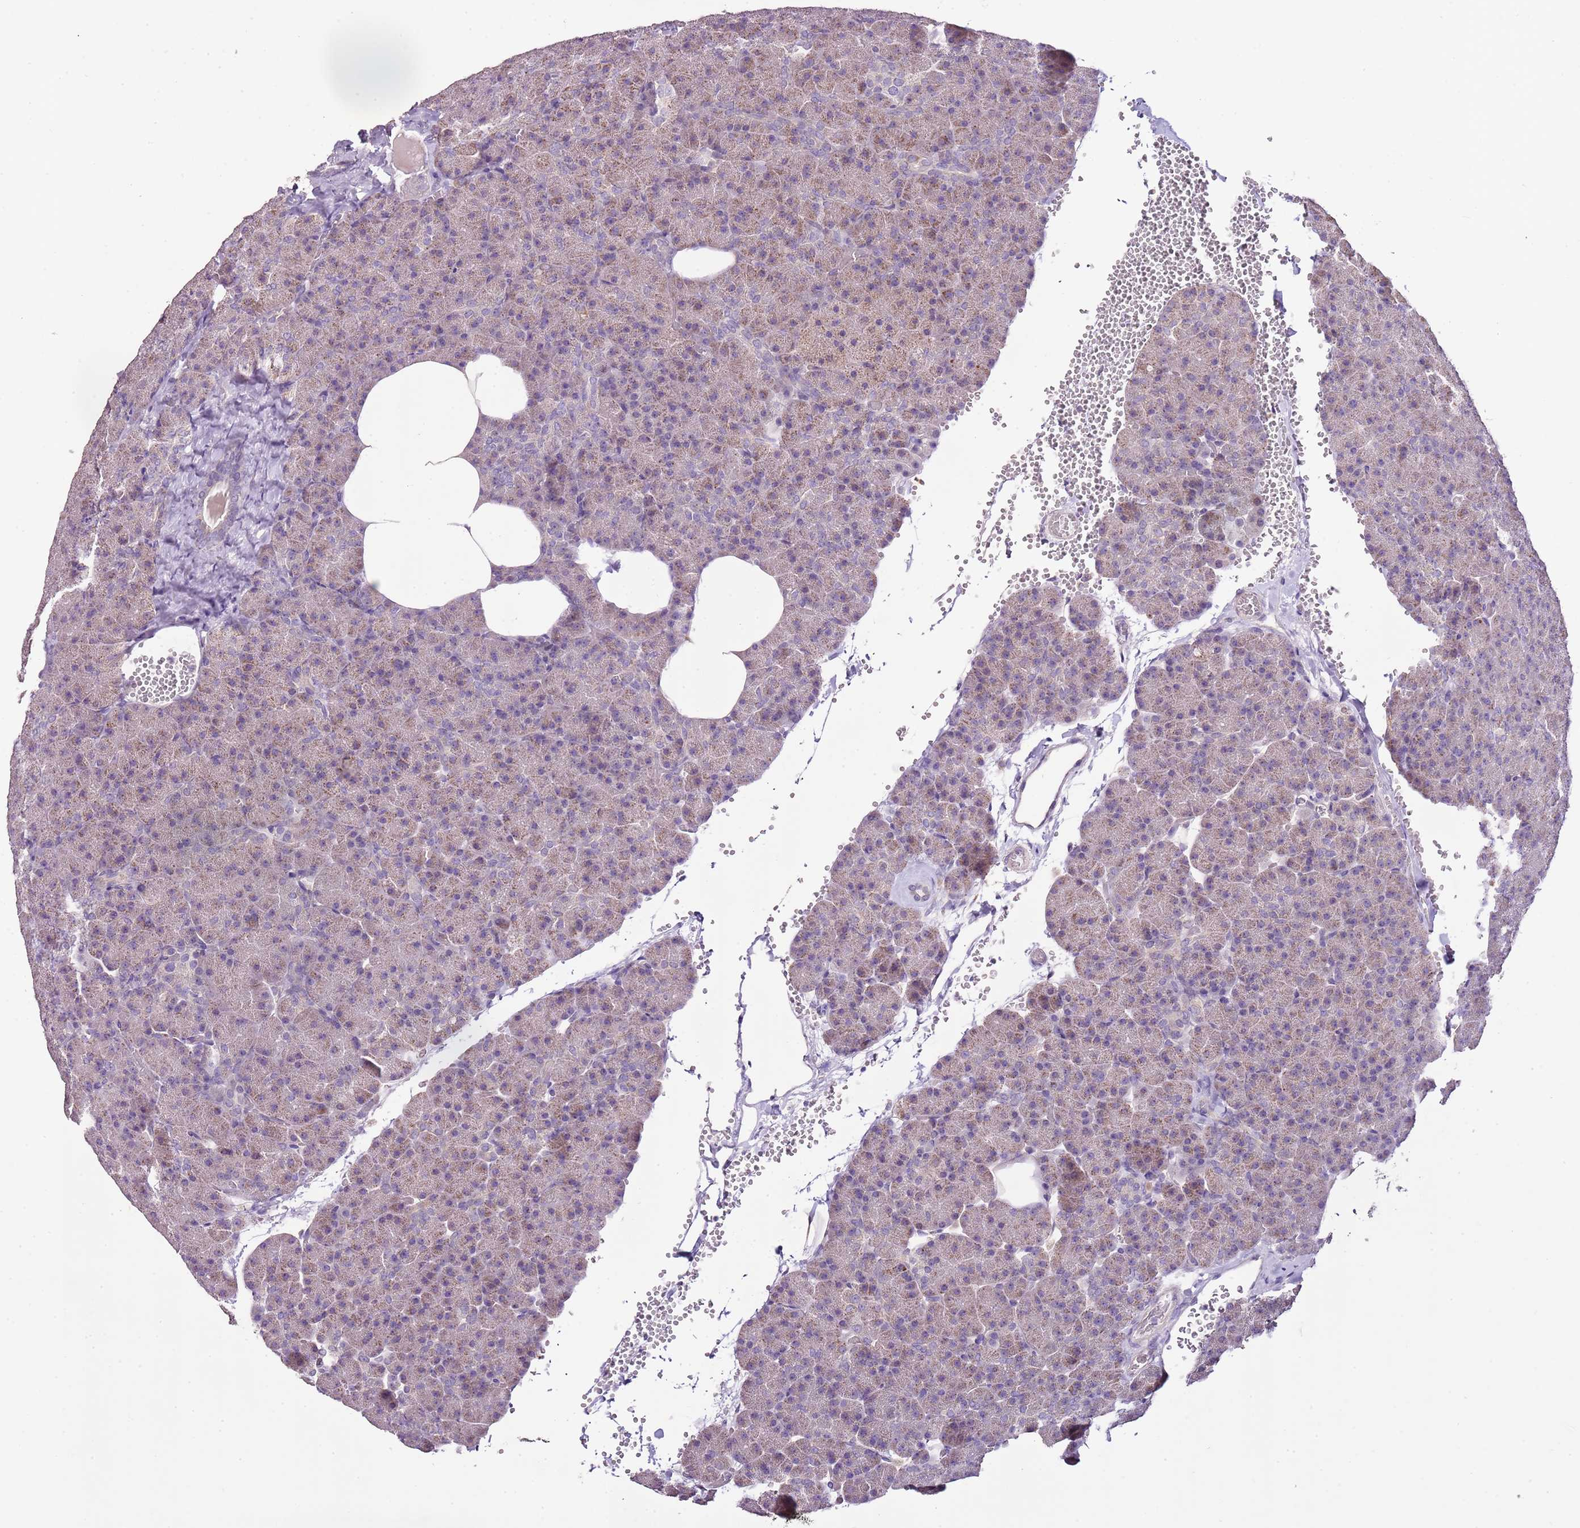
{"staining": {"intensity": "weak", "quantity": "25%-75%", "location": "cytoplasmic/membranous"}, "tissue": "pancreas", "cell_type": "Exocrine glandular cells", "image_type": "normal", "snomed": [{"axis": "morphology", "description": "Normal tissue, NOS"}, {"axis": "morphology", "description": "Carcinoid, malignant, NOS"}, {"axis": "topography", "description": "Pancreas"}], "caption": "Immunohistochemistry (IHC) histopathology image of normal pancreas: pancreas stained using immunohistochemistry (IHC) reveals low levels of weak protein expression localized specifically in the cytoplasmic/membranous of exocrine glandular cells, appearing as a cytoplasmic/membranous brown color.", "gene": "CMKLR1", "patient": {"sex": "female", "age": 35}}